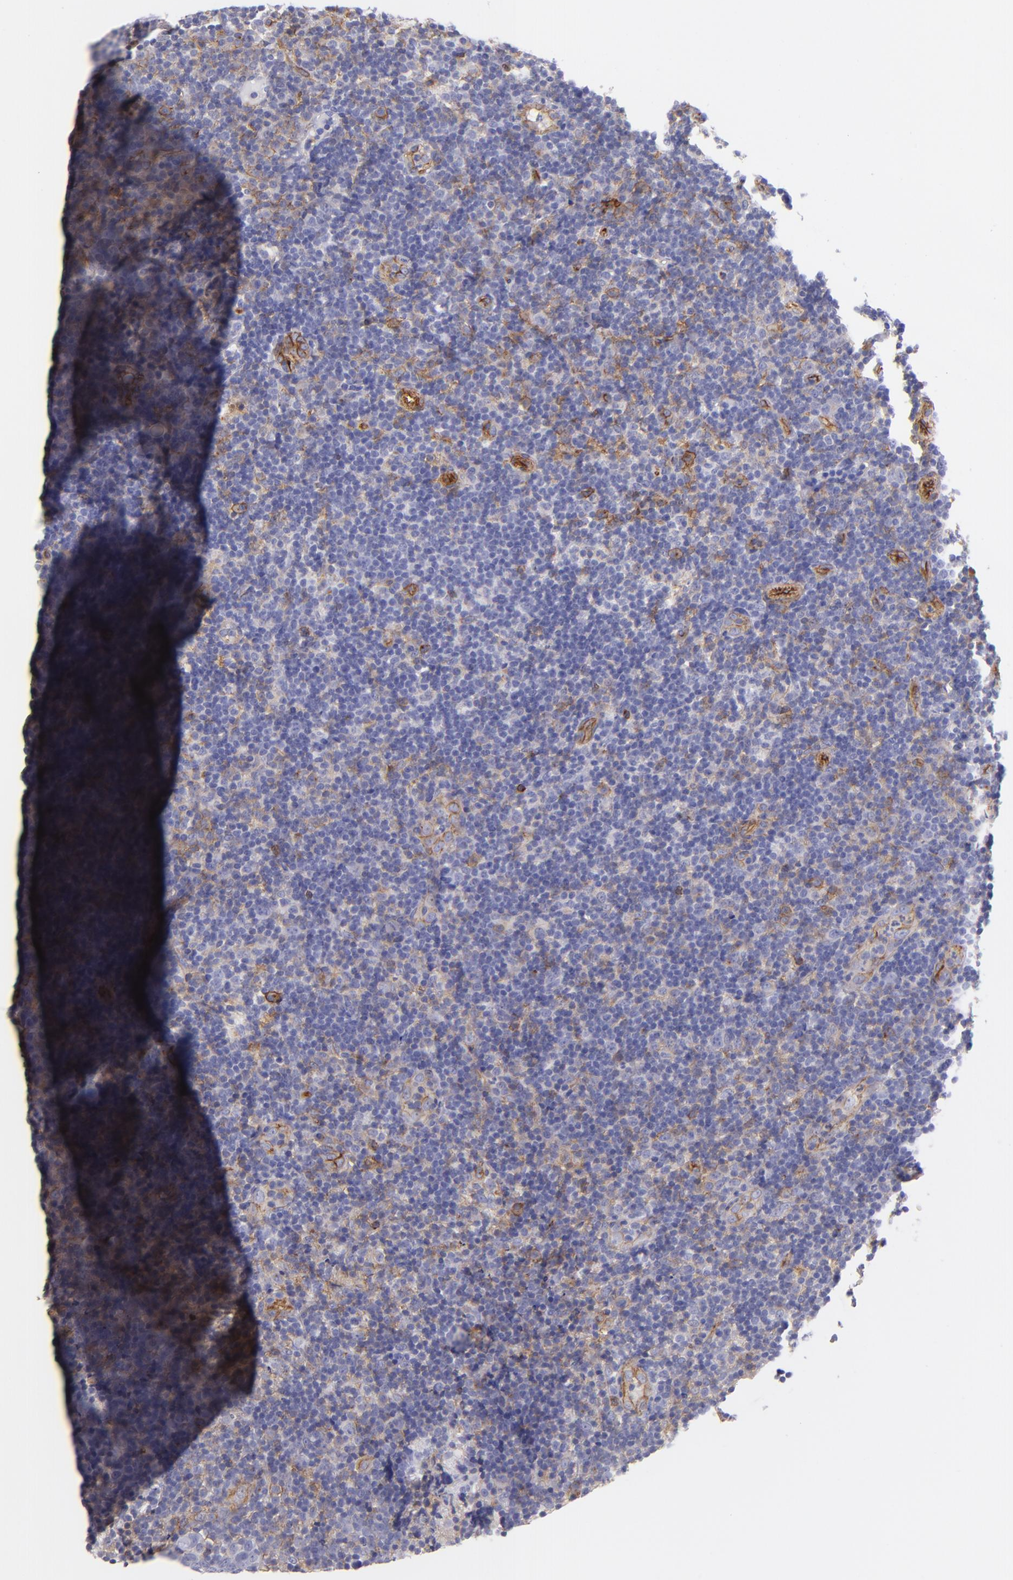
{"staining": {"intensity": "moderate", "quantity": "<25%", "location": "cytoplasmic/membranous"}, "tissue": "tonsil", "cell_type": "Germinal center cells", "image_type": "normal", "snomed": [{"axis": "morphology", "description": "Normal tissue, NOS"}, {"axis": "topography", "description": "Tonsil"}], "caption": "Brown immunohistochemical staining in benign human tonsil demonstrates moderate cytoplasmic/membranous expression in about <25% of germinal center cells. The staining was performed using DAB (3,3'-diaminobenzidine), with brown indicating positive protein expression. Nuclei are stained blue with hematoxylin.", "gene": "ENTPD1", "patient": {"sex": "female", "age": 40}}